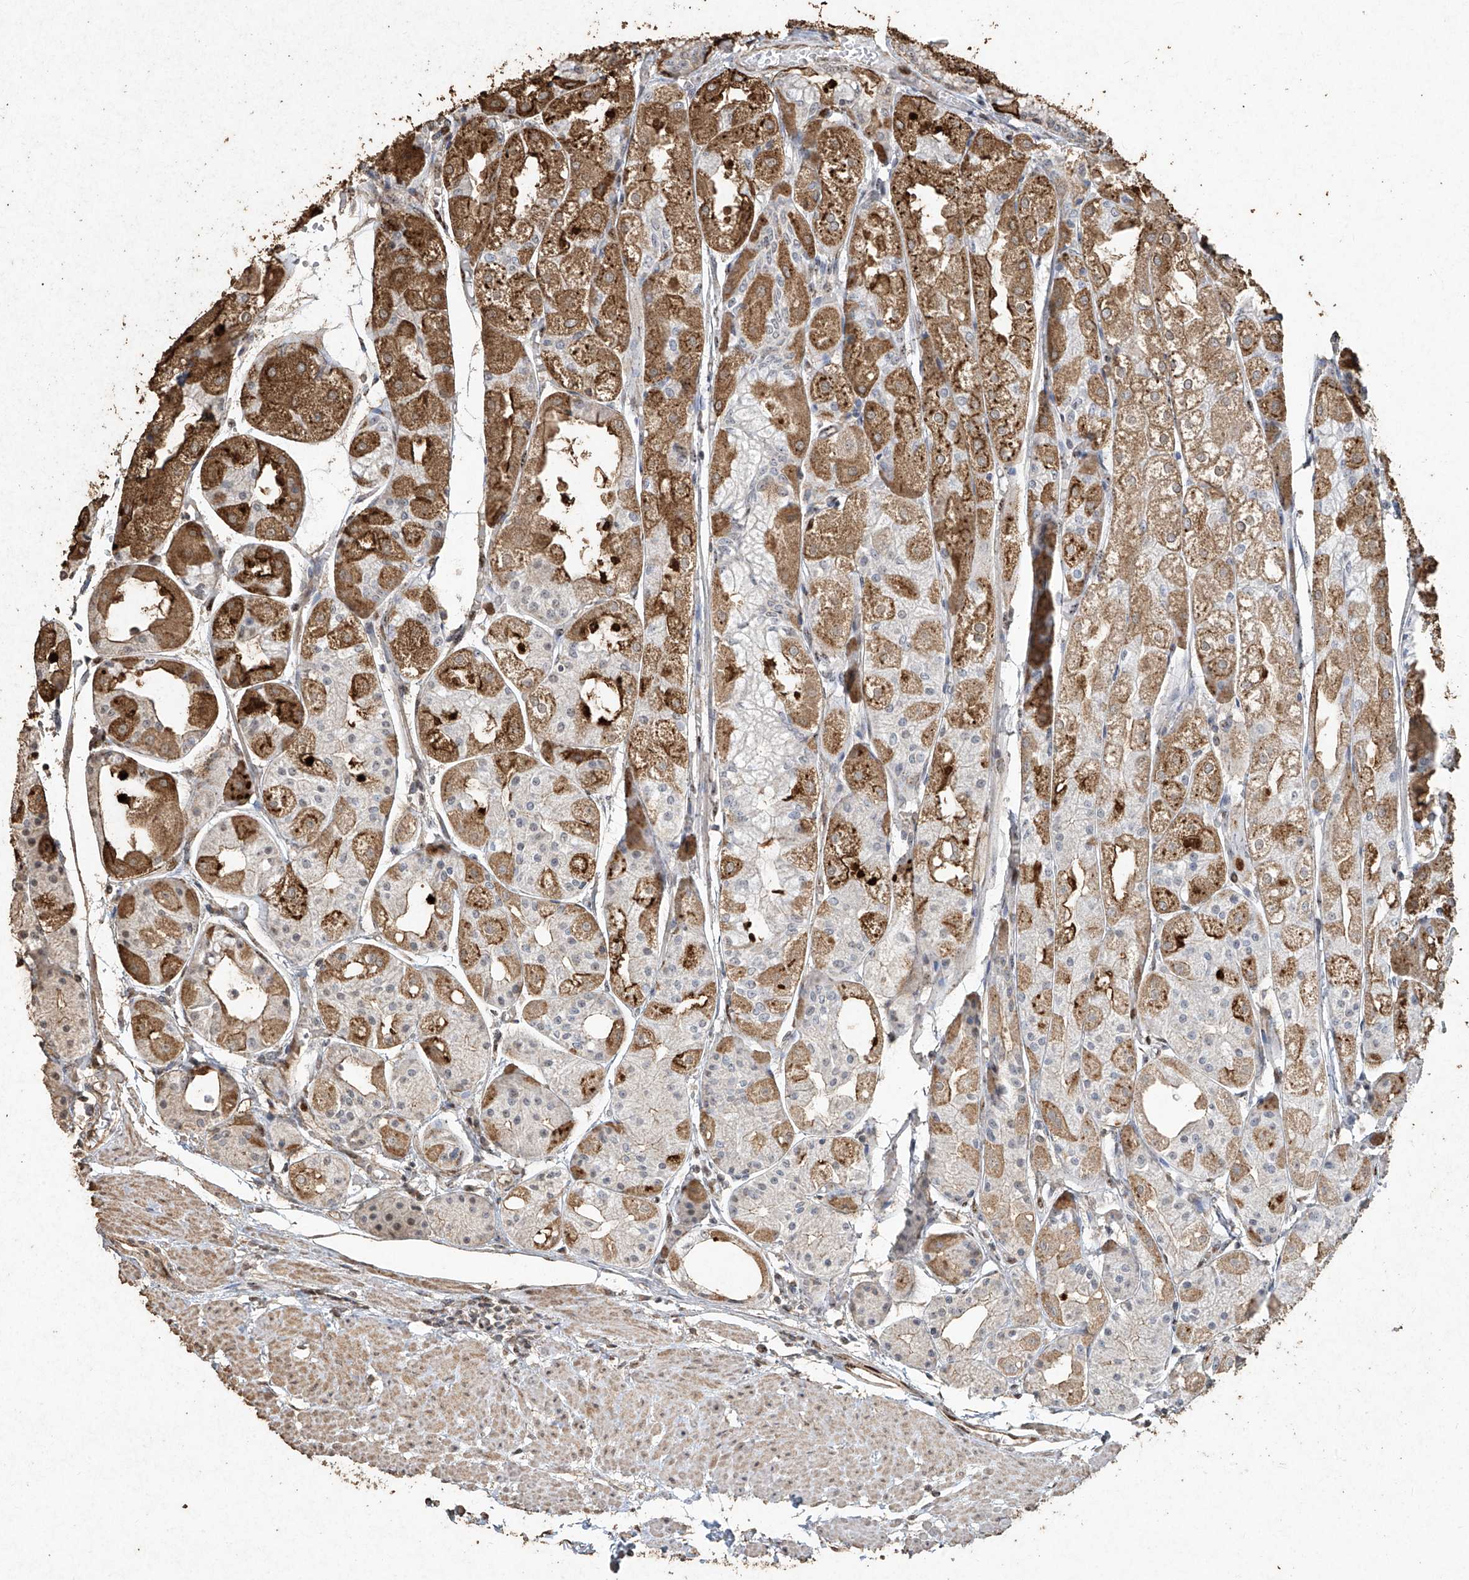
{"staining": {"intensity": "strong", "quantity": "25%-75%", "location": "cytoplasmic/membranous"}, "tissue": "stomach", "cell_type": "Glandular cells", "image_type": "normal", "snomed": [{"axis": "morphology", "description": "Normal tissue, NOS"}, {"axis": "topography", "description": "Stomach, upper"}], "caption": "Approximately 25%-75% of glandular cells in unremarkable human stomach display strong cytoplasmic/membranous protein positivity as visualized by brown immunohistochemical staining.", "gene": "ERBB3", "patient": {"sex": "male", "age": 72}}